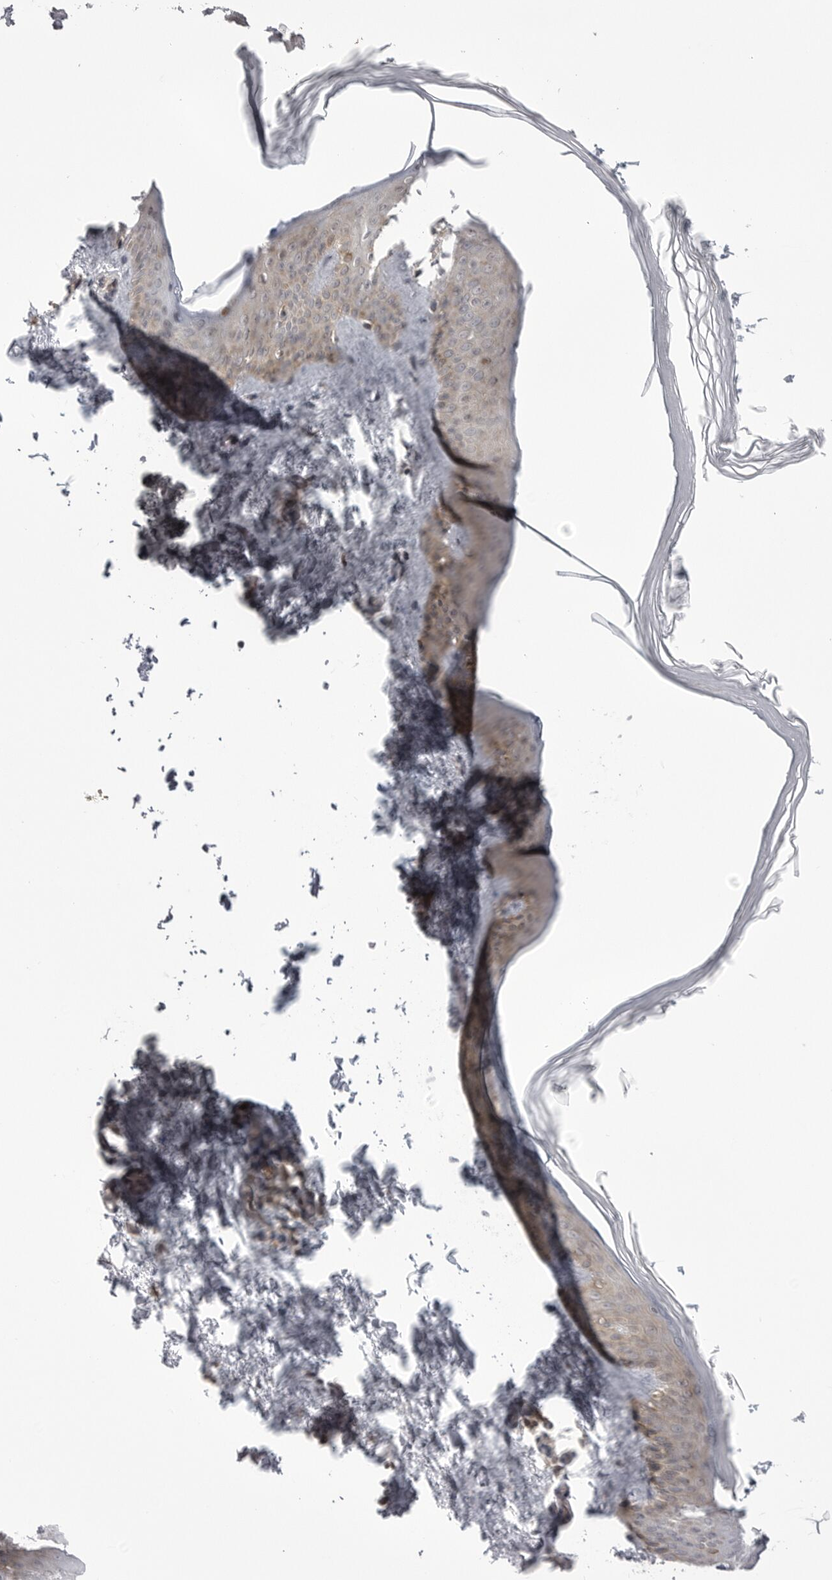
{"staining": {"intensity": "negative", "quantity": "none", "location": "none"}, "tissue": "skin", "cell_type": "Fibroblasts", "image_type": "normal", "snomed": [{"axis": "morphology", "description": "Normal tissue, NOS"}, {"axis": "topography", "description": "Skin"}], "caption": "High power microscopy photomicrograph of an immunohistochemistry (IHC) micrograph of benign skin, revealing no significant expression in fibroblasts. The staining was performed using DAB (3,3'-diaminobenzidine) to visualize the protein expression in brown, while the nuclei were stained in blue with hematoxylin (Magnification: 20x).", "gene": "PTK2B", "patient": {"sex": "female", "age": 27}}